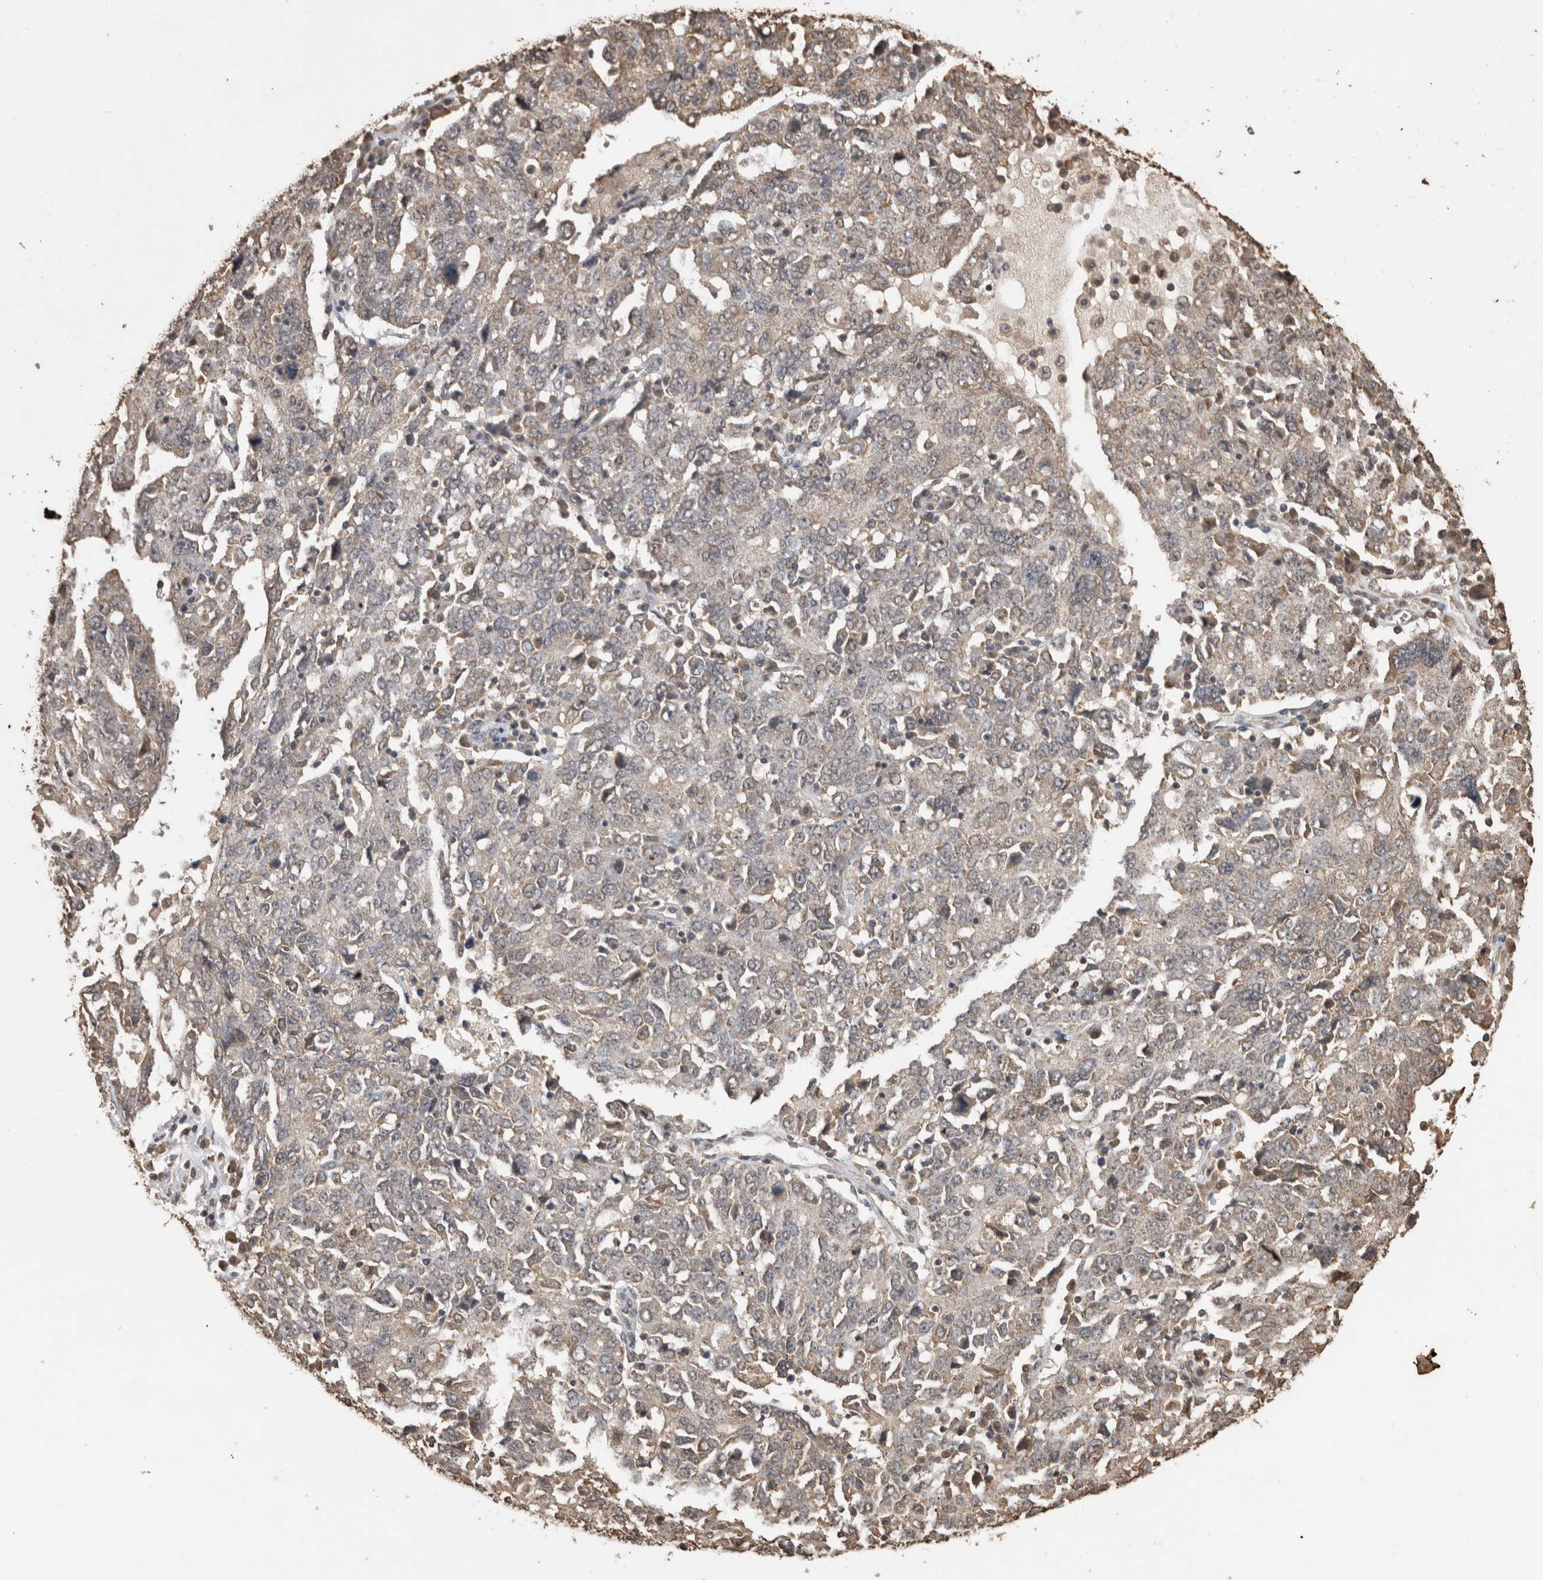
{"staining": {"intensity": "weak", "quantity": "25%-75%", "location": "cytoplasmic/membranous"}, "tissue": "ovarian cancer", "cell_type": "Tumor cells", "image_type": "cancer", "snomed": [{"axis": "morphology", "description": "Carcinoma, endometroid"}, {"axis": "topography", "description": "Ovary"}], "caption": "High-power microscopy captured an immunohistochemistry histopathology image of ovarian cancer (endometroid carcinoma), revealing weak cytoplasmic/membranous positivity in about 25%-75% of tumor cells. (DAB IHC, brown staining for protein, blue staining for nuclei).", "gene": "SOCS5", "patient": {"sex": "female", "age": 62}}